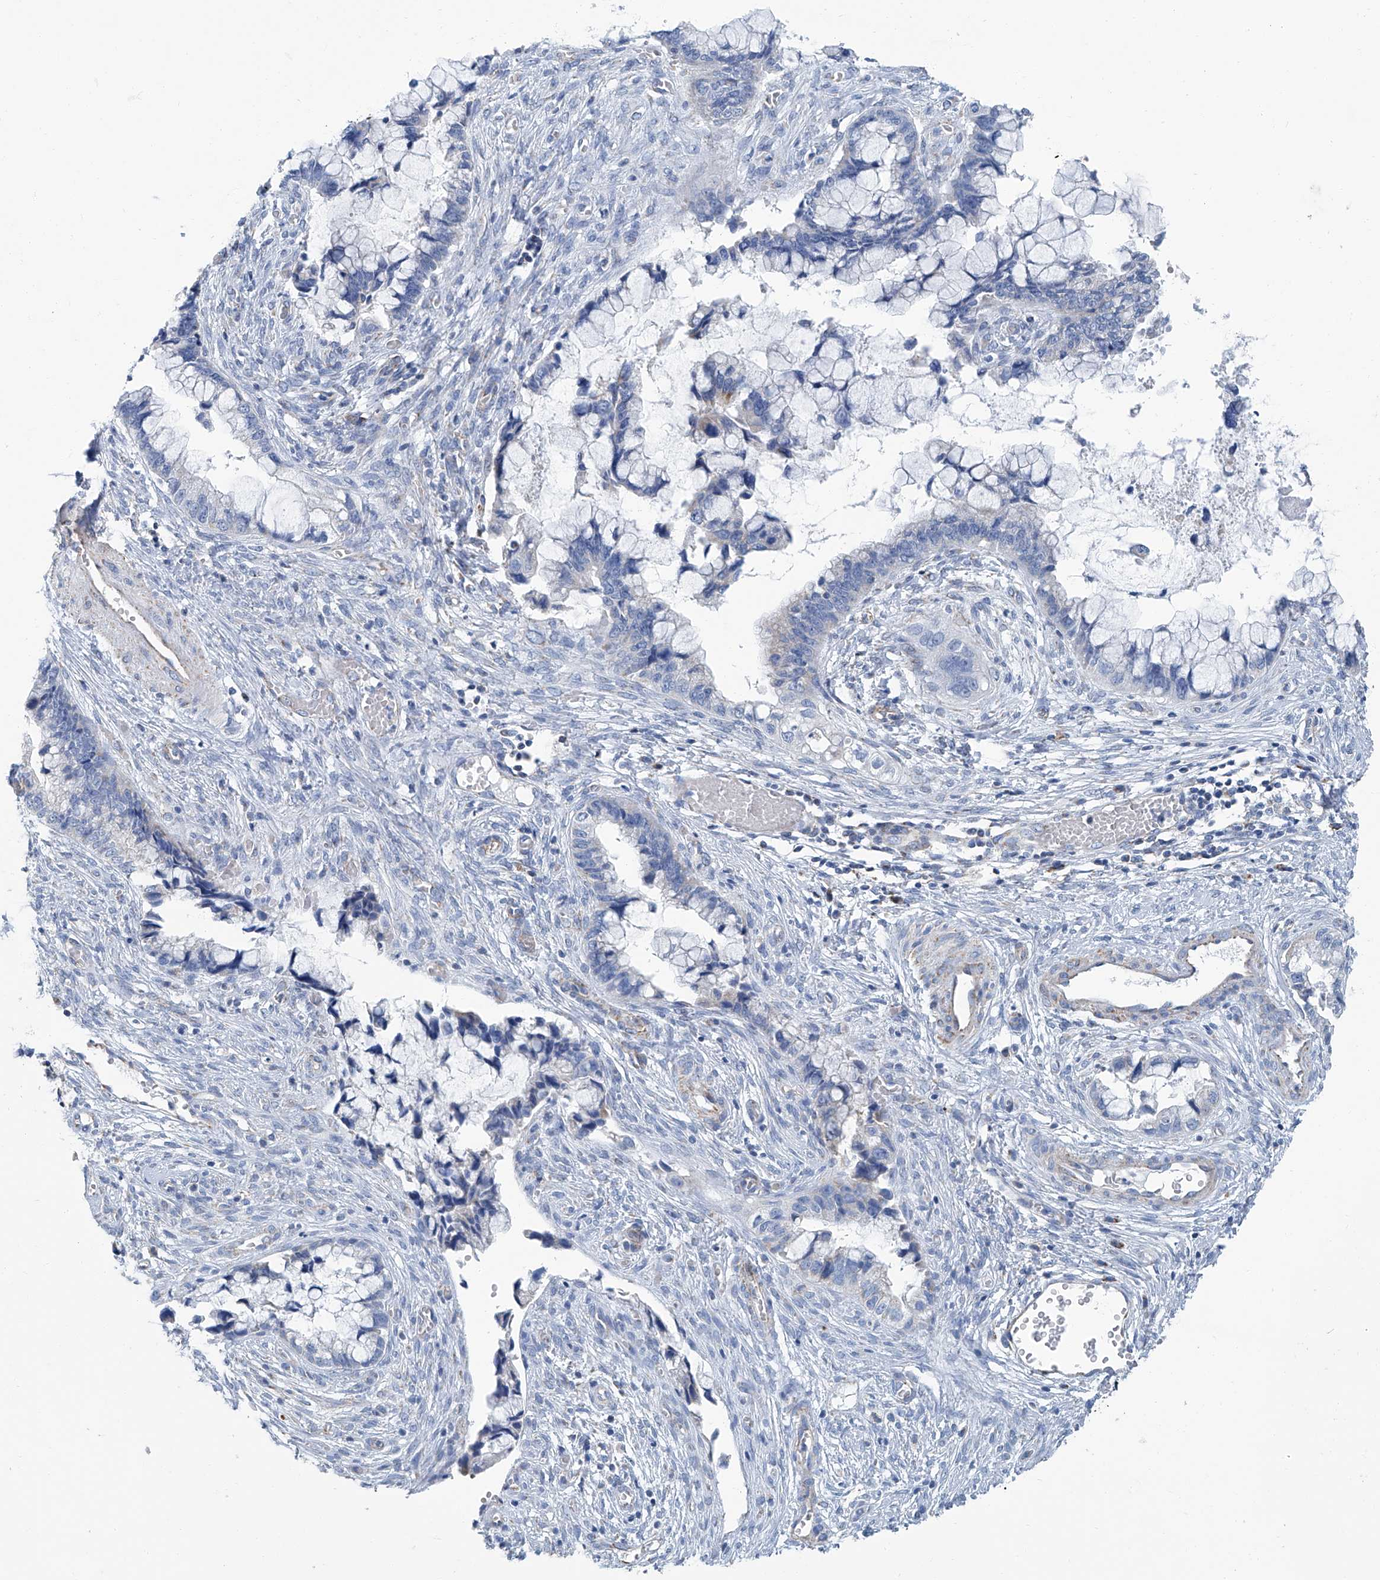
{"staining": {"intensity": "negative", "quantity": "none", "location": "none"}, "tissue": "cervical cancer", "cell_type": "Tumor cells", "image_type": "cancer", "snomed": [{"axis": "morphology", "description": "Adenocarcinoma, NOS"}, {"axis": "topography", "description": "Cervix"}], "caption": "DAB (3,3'-diaminobenzidine) immunohistochemical staining of cervical adenocarcinoma displays no significant positivity in tumor cells.", "gene": "MT-ND1", "patient": {"sex": "female", "age": 44}}